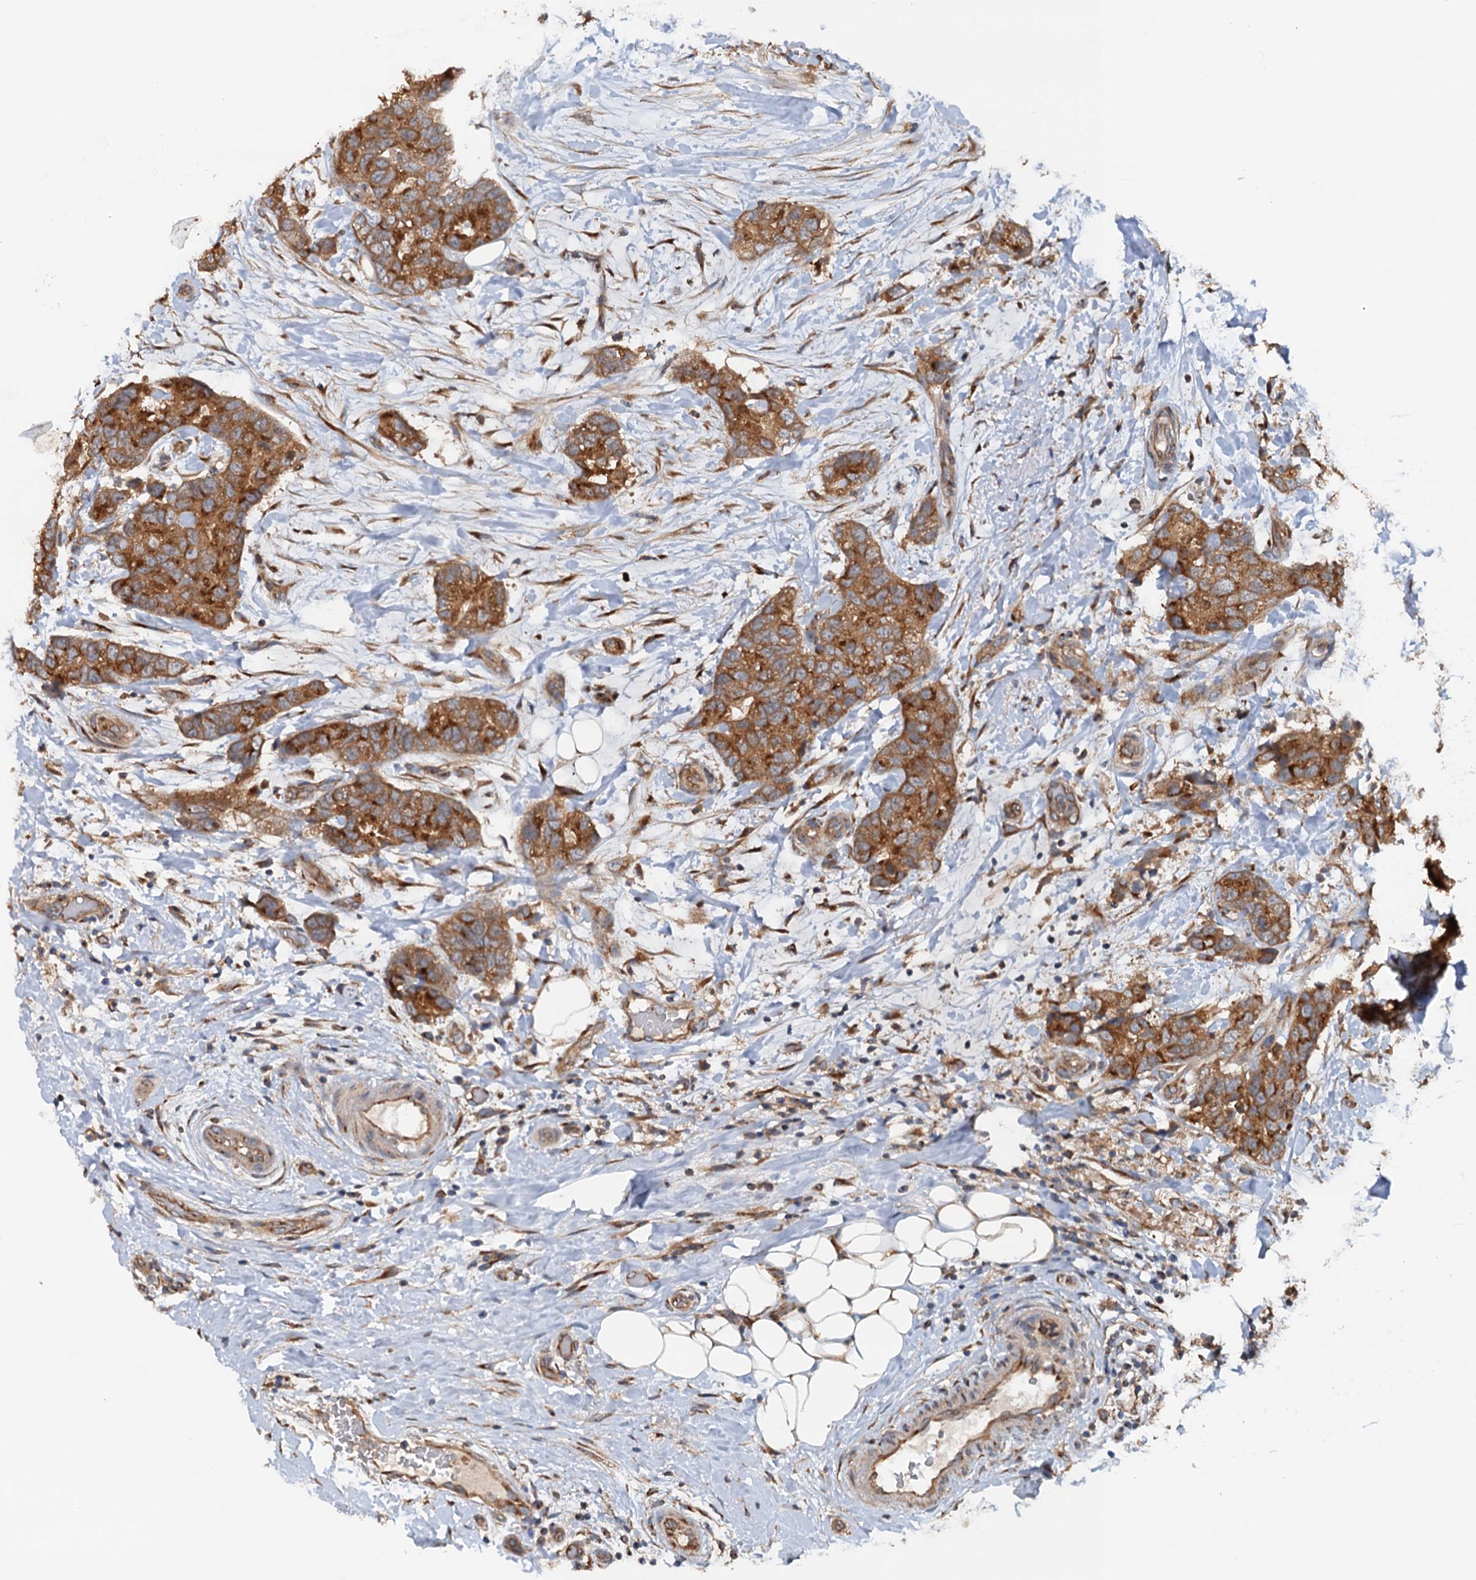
{"staining": {"intensity": "moderate", "quantity": ">75%", "location": "cytoplasmic/membranous"}, "tissue": "breast cancer", "cell_type": "Tumor cells", "image_type": "cancer", "snomed": [{"axis": "morphology", "description": "Duct carcinoma"}, {"axis": "topography", "description": "Breast"}], "caption": "A high-resolution histopathology image shows immunohistochemistry staining of breast intraductal carcinoma, which demonstrates moderate cytoplasmic/membranous staining in approximately >75% of tumor cells.", "gene": "COG3", "patient": {"sex": "female", "age": 62}}